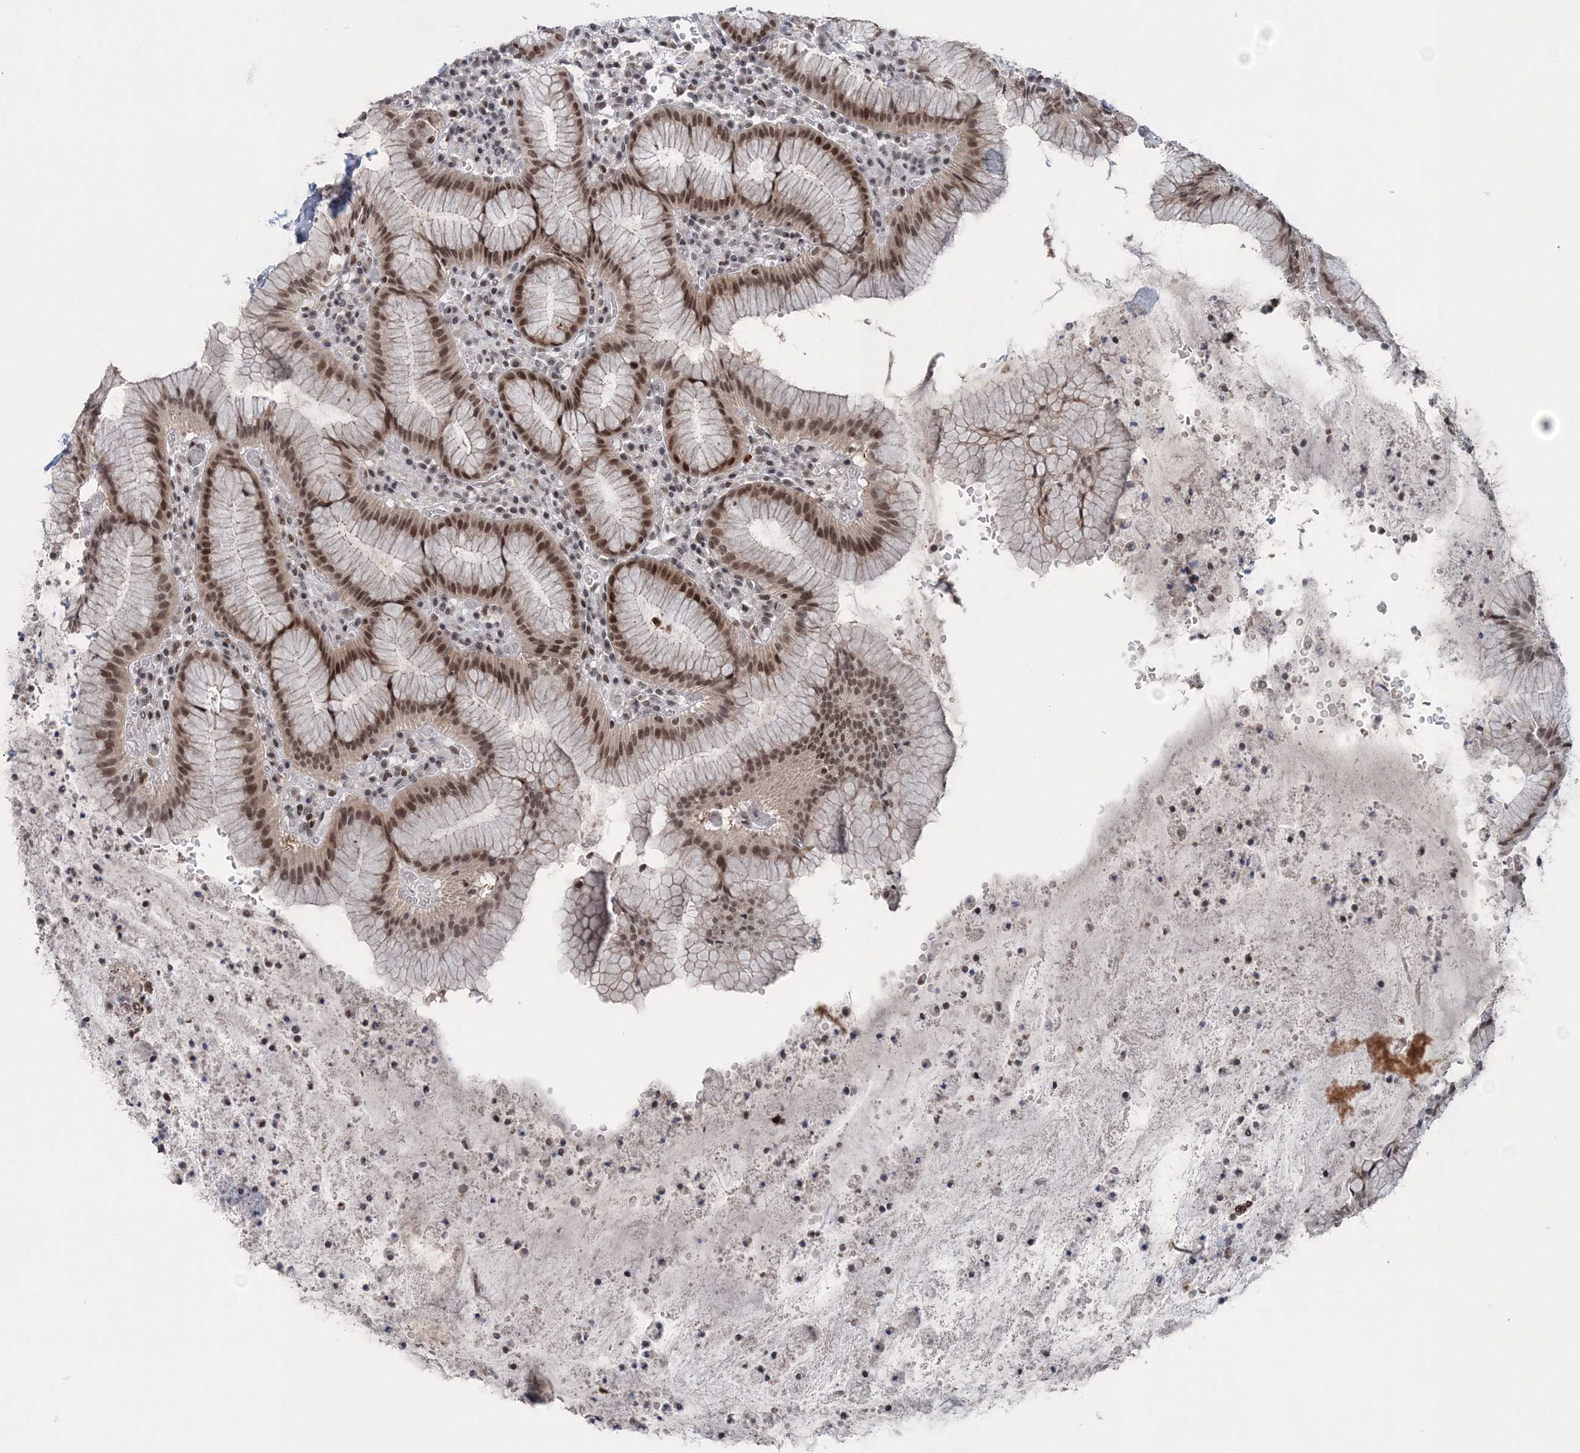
{"staining": {"intensity": "moderate", "quantity": ">75%", "location": "nuclear"}, "tissue": "stomach", "cell_type": "Glandular cells", "image_type": "normal", "snomed": [{"axis": "morphology", "description": "Normal tissue, NOS"}, {"axis": "topography", "description": "Stomach"}], "caption": "Protein expression analysis of normal human stomach reveals moderate nuclear expression in approximately >75% of glandular cells. The staining is performed using DAB (3,3'-diaminobenzidine) brown chromogen to label protein expression. The nuclei are counter-stained blue using hematoxylin.", "gene": "PDS5A", "patient": {"sex": "male", "age": 55}}